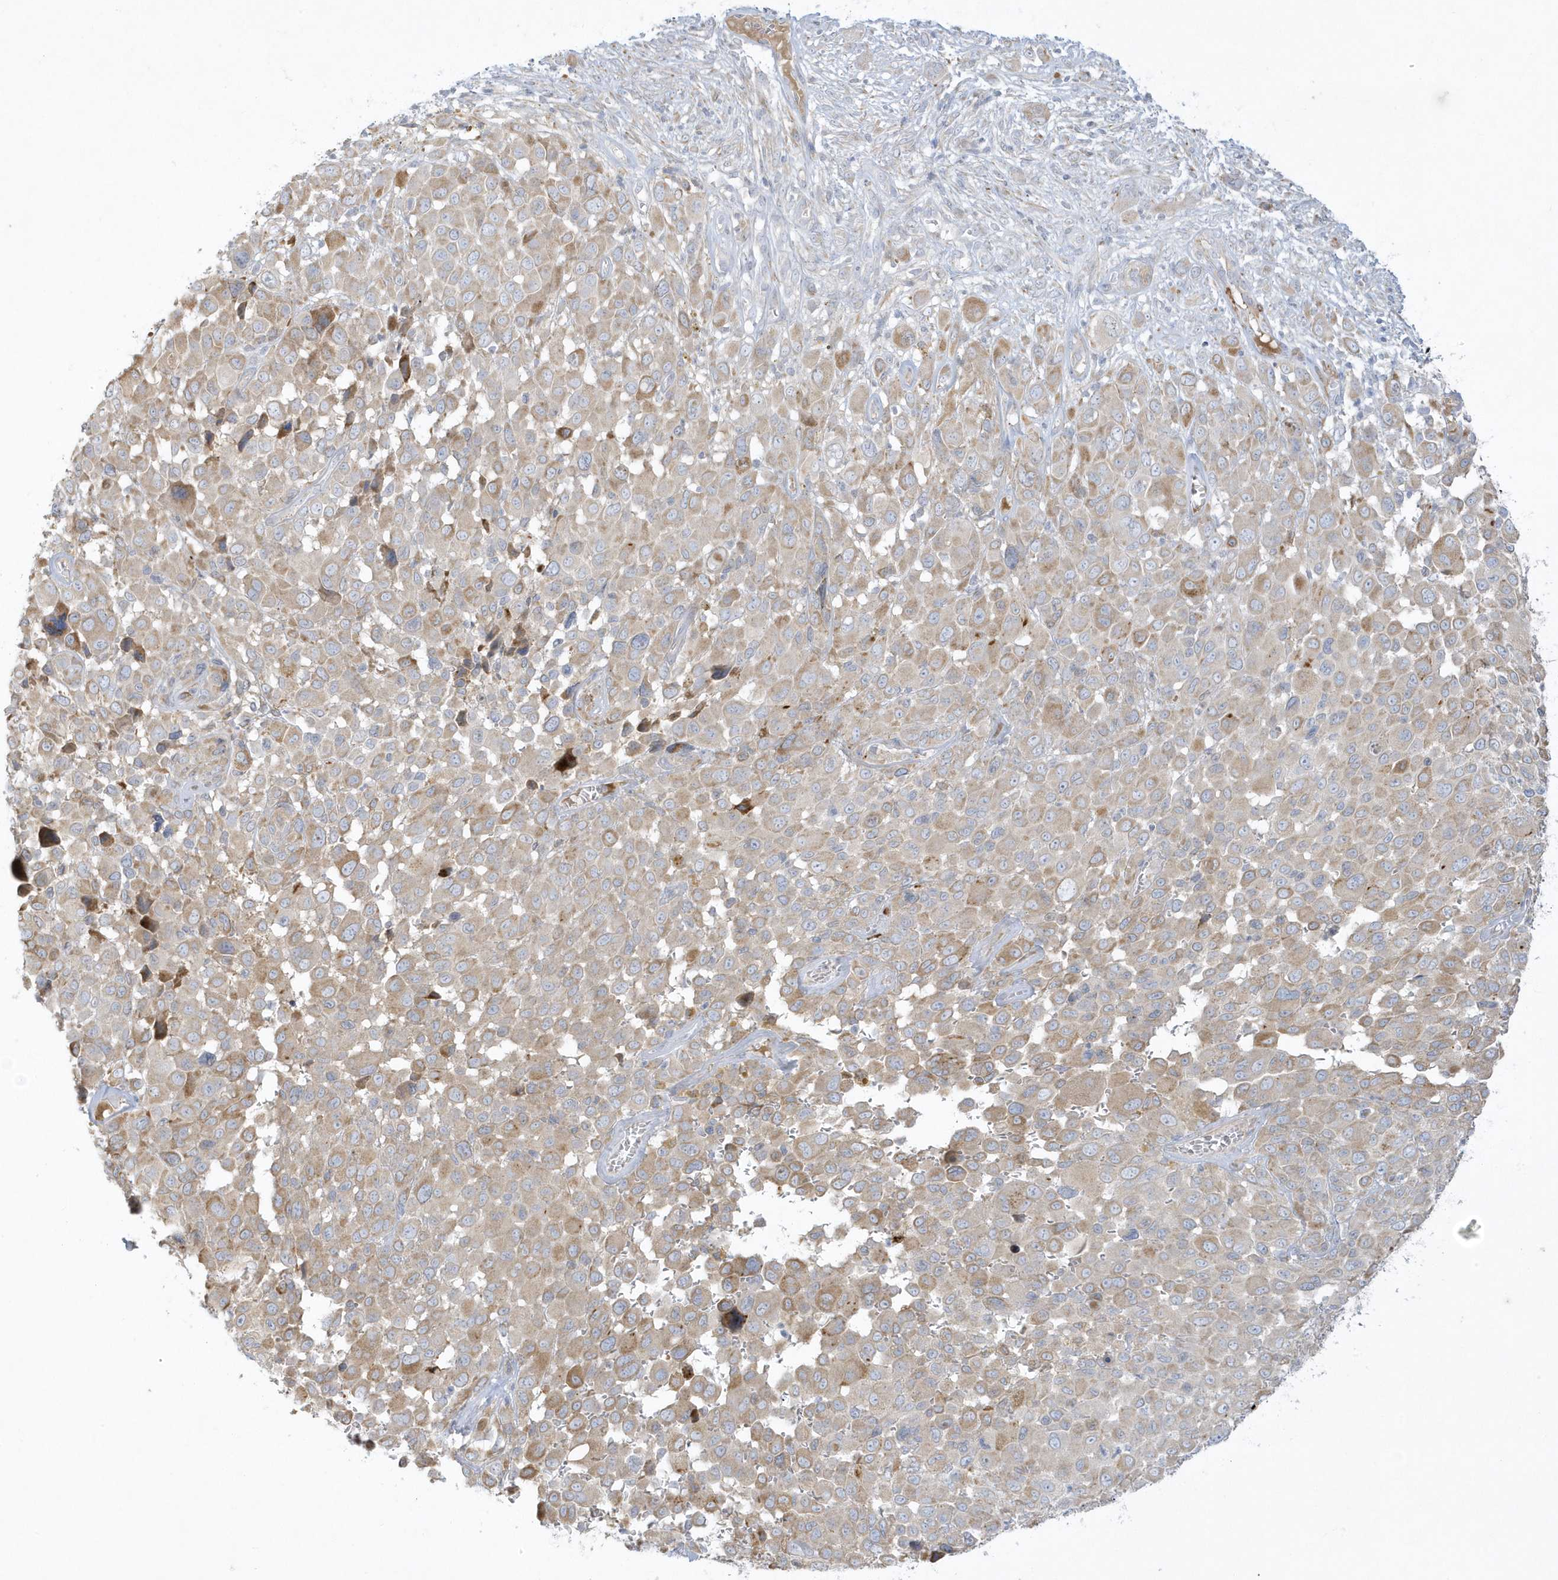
{"staining": {"intensity": "weak", "quantity": "25%-75%", "location": "cytoplasmic/membranous"}, "tissue": "melanoma", "cell_type": "Tumor cells", "image_type": "cancer", "snomed": [{"axis": "morphology", "description": "Malignant melanoma, NOS"}, {"axis": "topography", "description": "Skin of trunk"}], "caption": "This is an image of immunohistochemistry (IHC) staining of malignant melanoma, which shows weak staining in the cytoplasmic/membranous of tumor cells.", "gene": "THADA", "patient": {"sex": "male", "age": 71}}